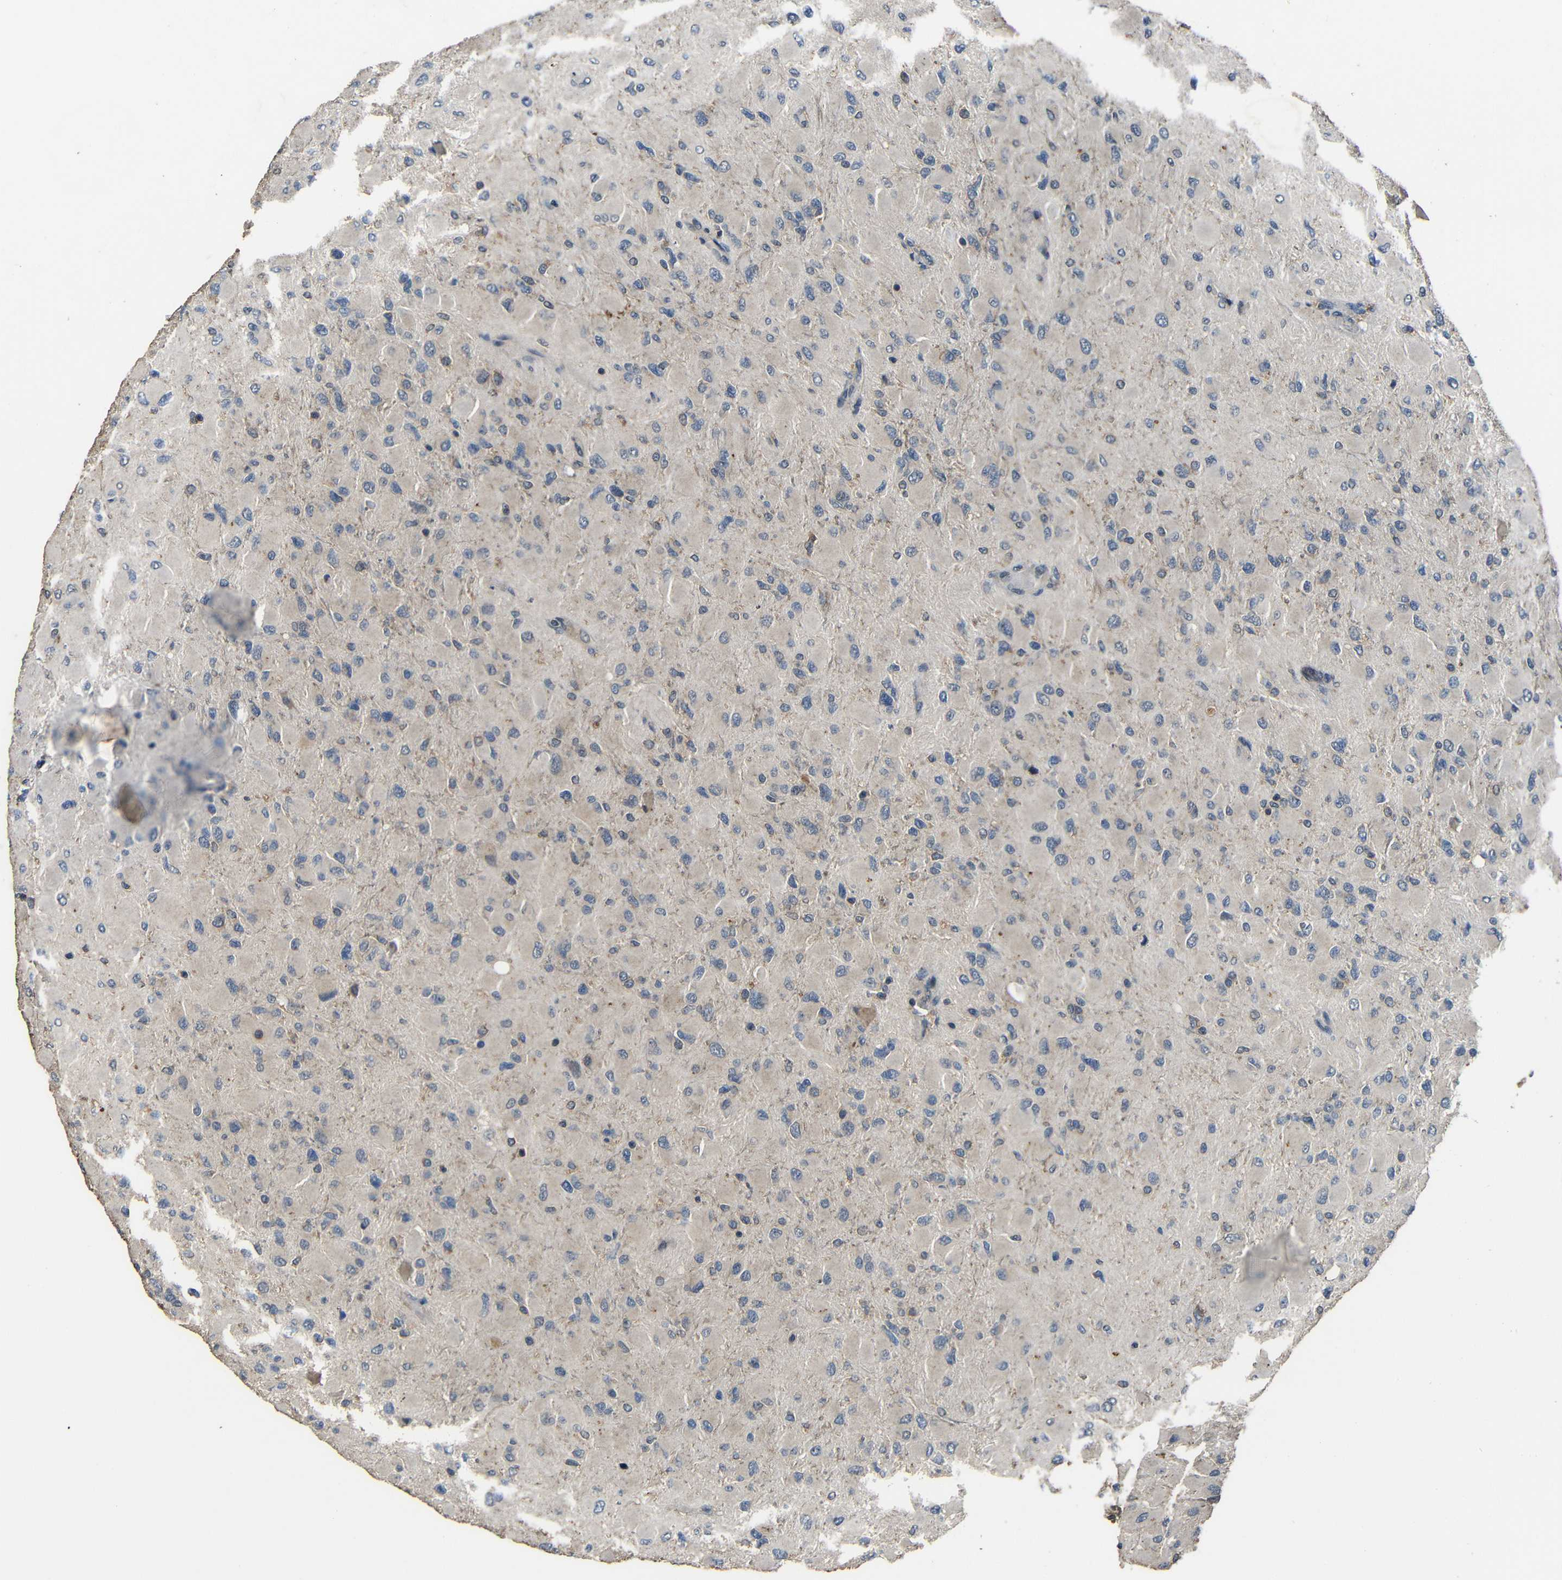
{"staining": {"intensity": "negative", "quantity": "none", "location": "none"}, "tissue": "glioma", "cell_type": "Tumor cells", "image_type": "cancer", "snomed": [{"axis": "morphology", "description": "Glioma, malignant, High grade"}, {"axis": "topography", "description": "Cerebral cortex"}], "caption": "This image is of glioma stained with immunohistochemistry (IHC) to label a protein in brown with the nuclei are counter-stained blue. There is no staining in tumor cells. (DAB immunohistochemistry with hematoxylin counter stain).", "gene": "C6orf89", "patient": {"sex": "female", "age": 36}}